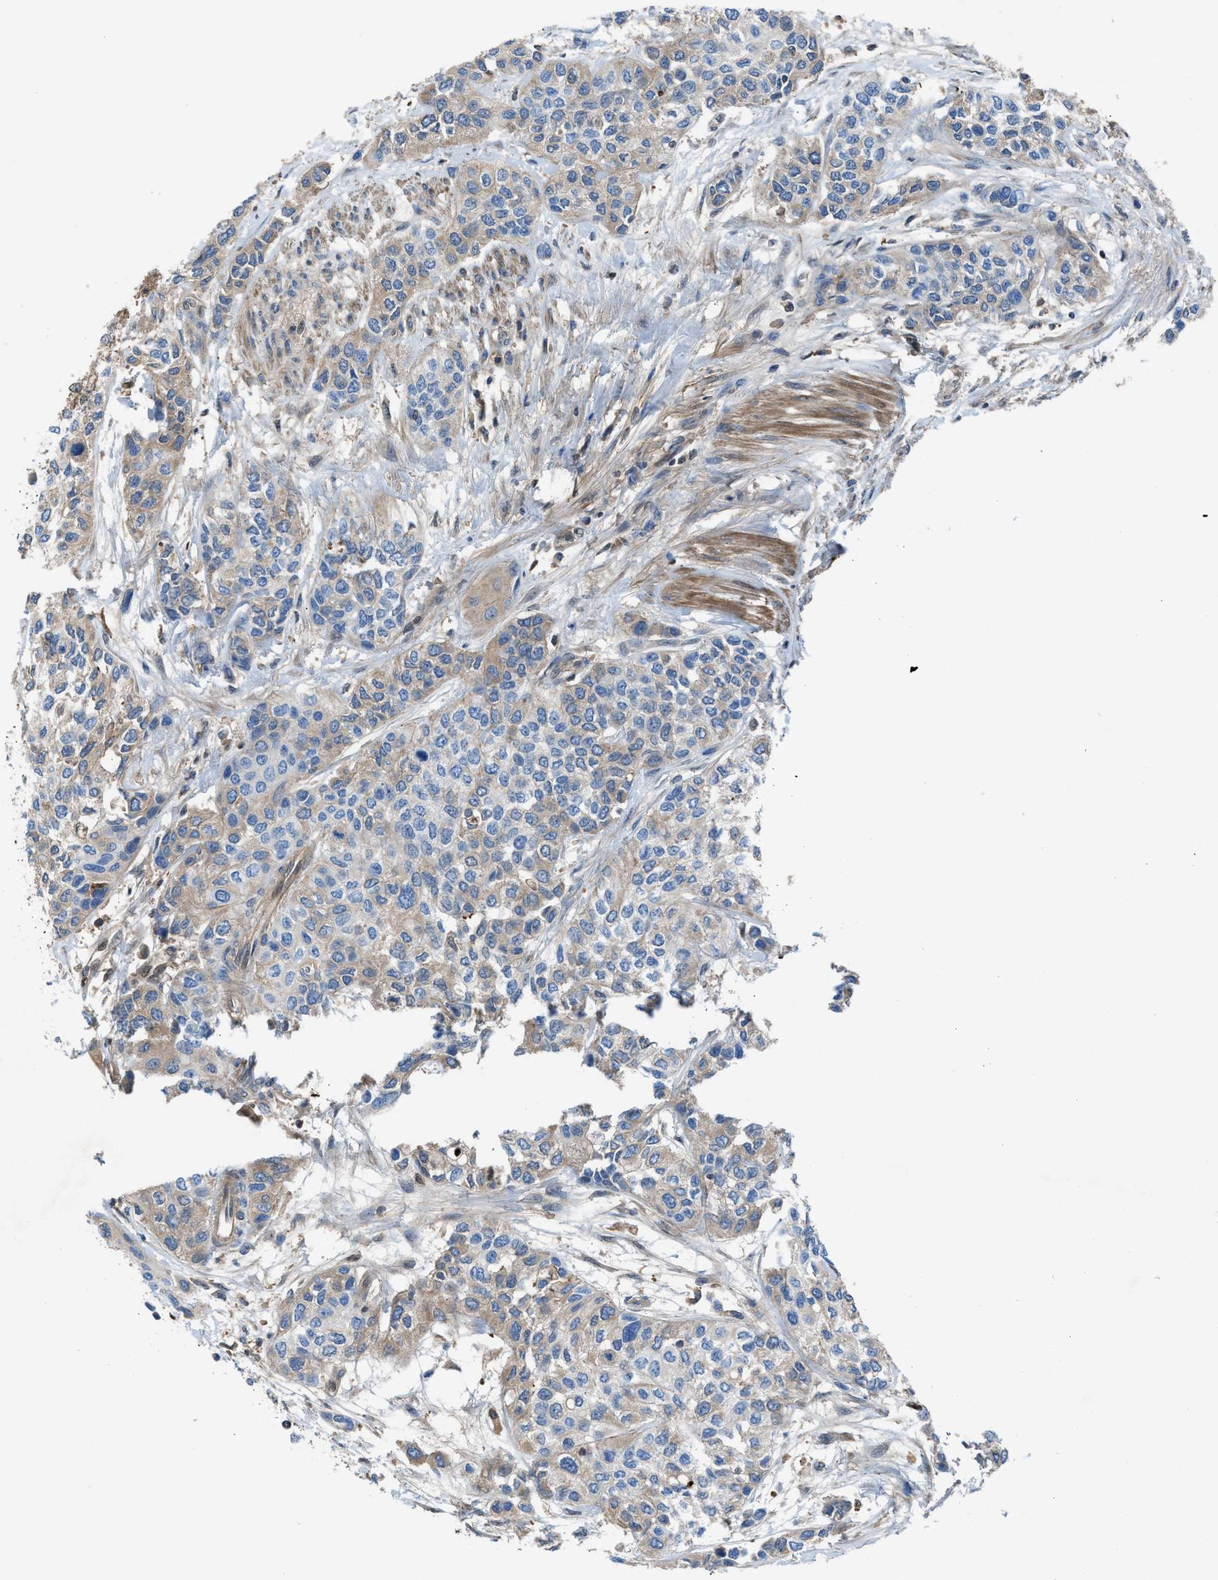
{"staining": {"intensity": "negative", "quantity": "none", "location": "none"}, "tissue": "urothelial cancer", "cell_type": "Tumor cells", "image_type": "cancer", "snomed": [{"axis": "morphology", "description": "Urothelial carcinoma, High grade"}, {"axis": "topography", "description": "Urinary bladder"}], "caption": "Immunohistochemistry histopathology image of urothelial carcinoma (high-grade) stained for a protein (brown), which demonstrates no staining in tumor cells.", "gene": "TPK1", "patient": {"sex": "female", "age": 56}}